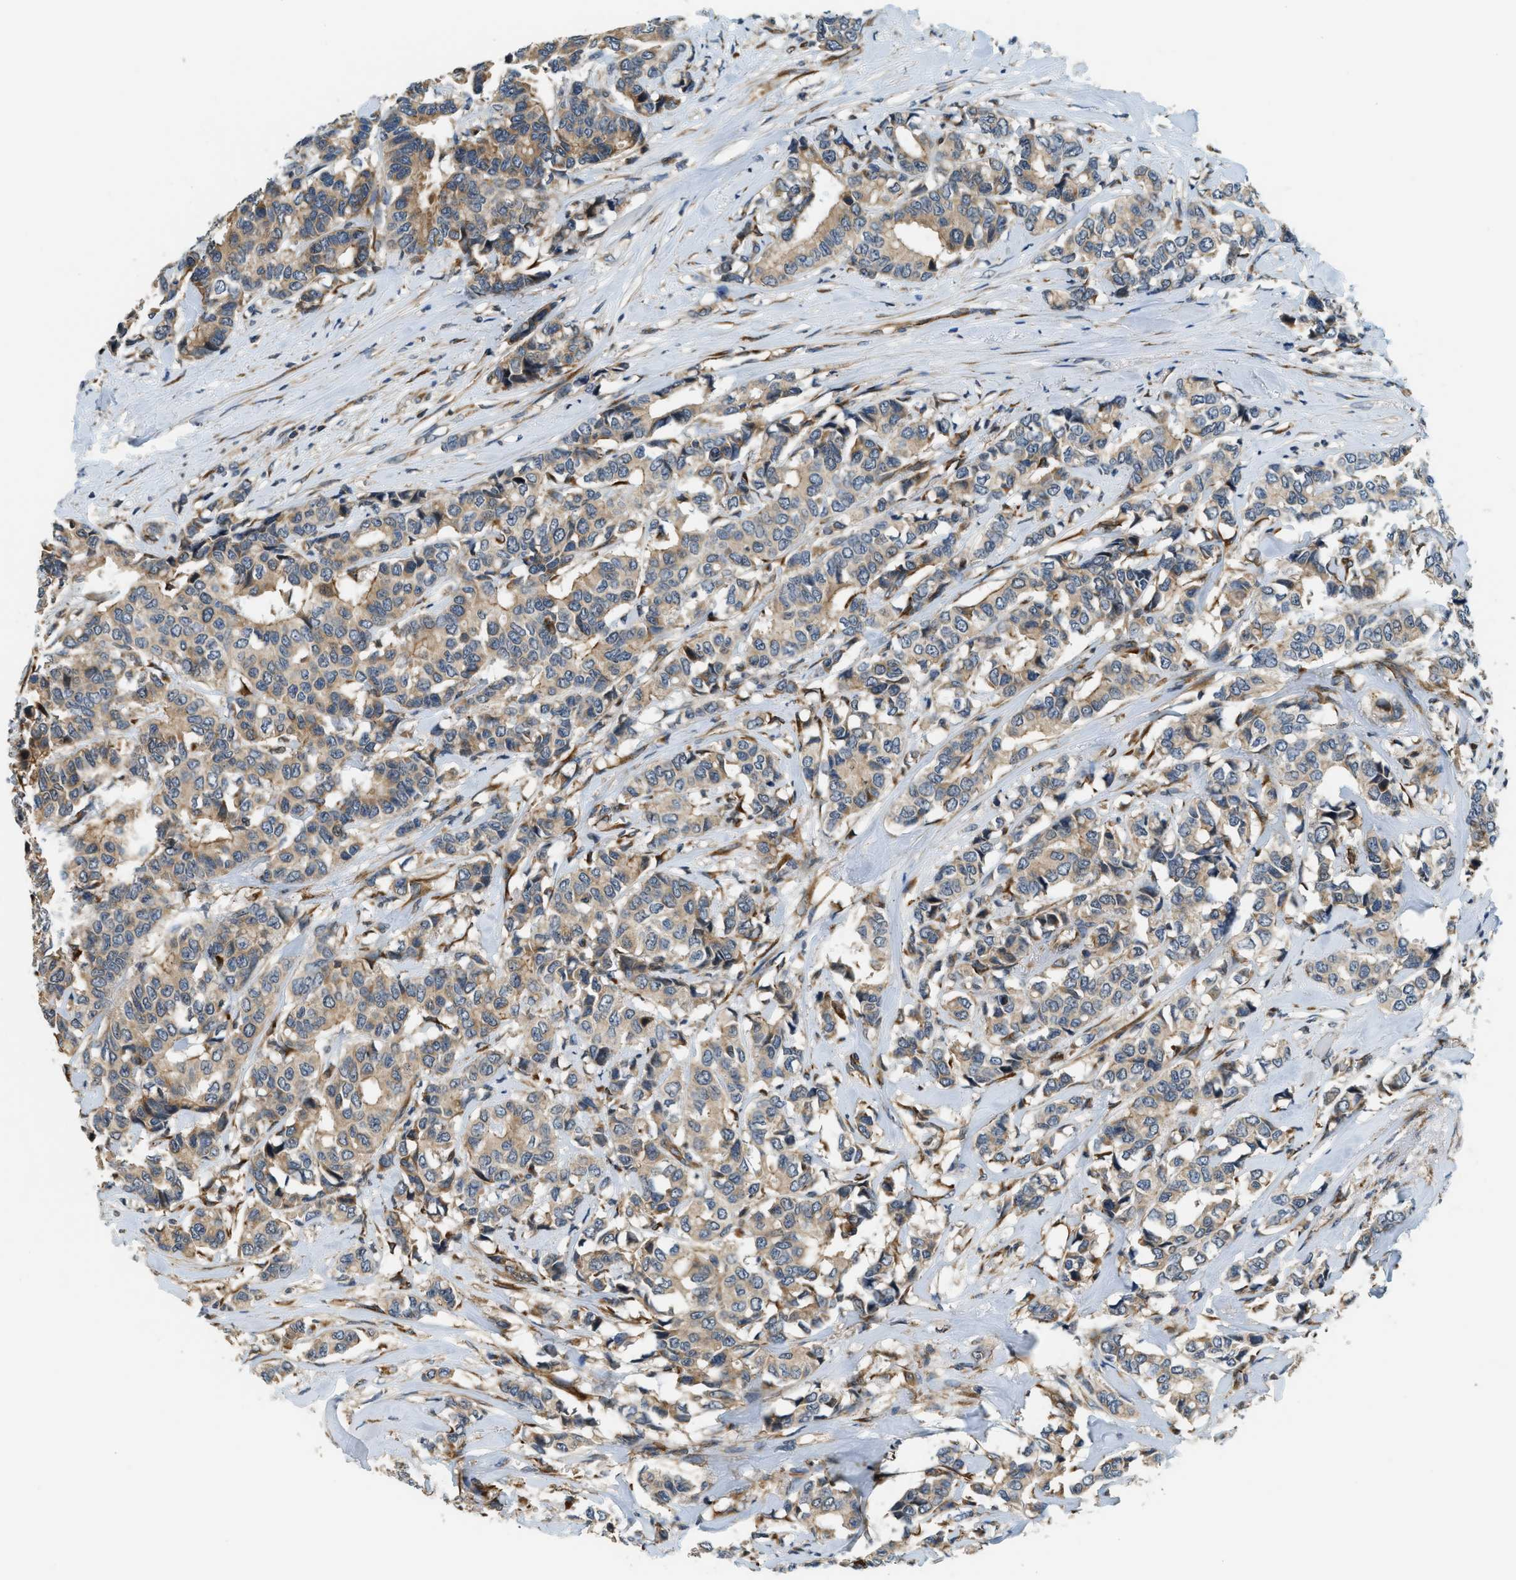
{"staining": {"intensity": "moderate", "quantity": "25%-75%", "location": "cytoplasmic/membranous"}, "tissue": "breast cancer", "cell_type": "Tumor cells", "image_type": "cancer", "snomed": [{"axis": "morphology", "description": "Duct carcinoma"}, {"axis": "topography", "description": "Breast"}], "caption": "The immunohistochemical stain shows moderate cytoplasmic/membranous staining in tumor cells of breast intraductal carcinoma tissue.", "gene": "ALOX12", "patient": {"sex": "female", "age": 87}}